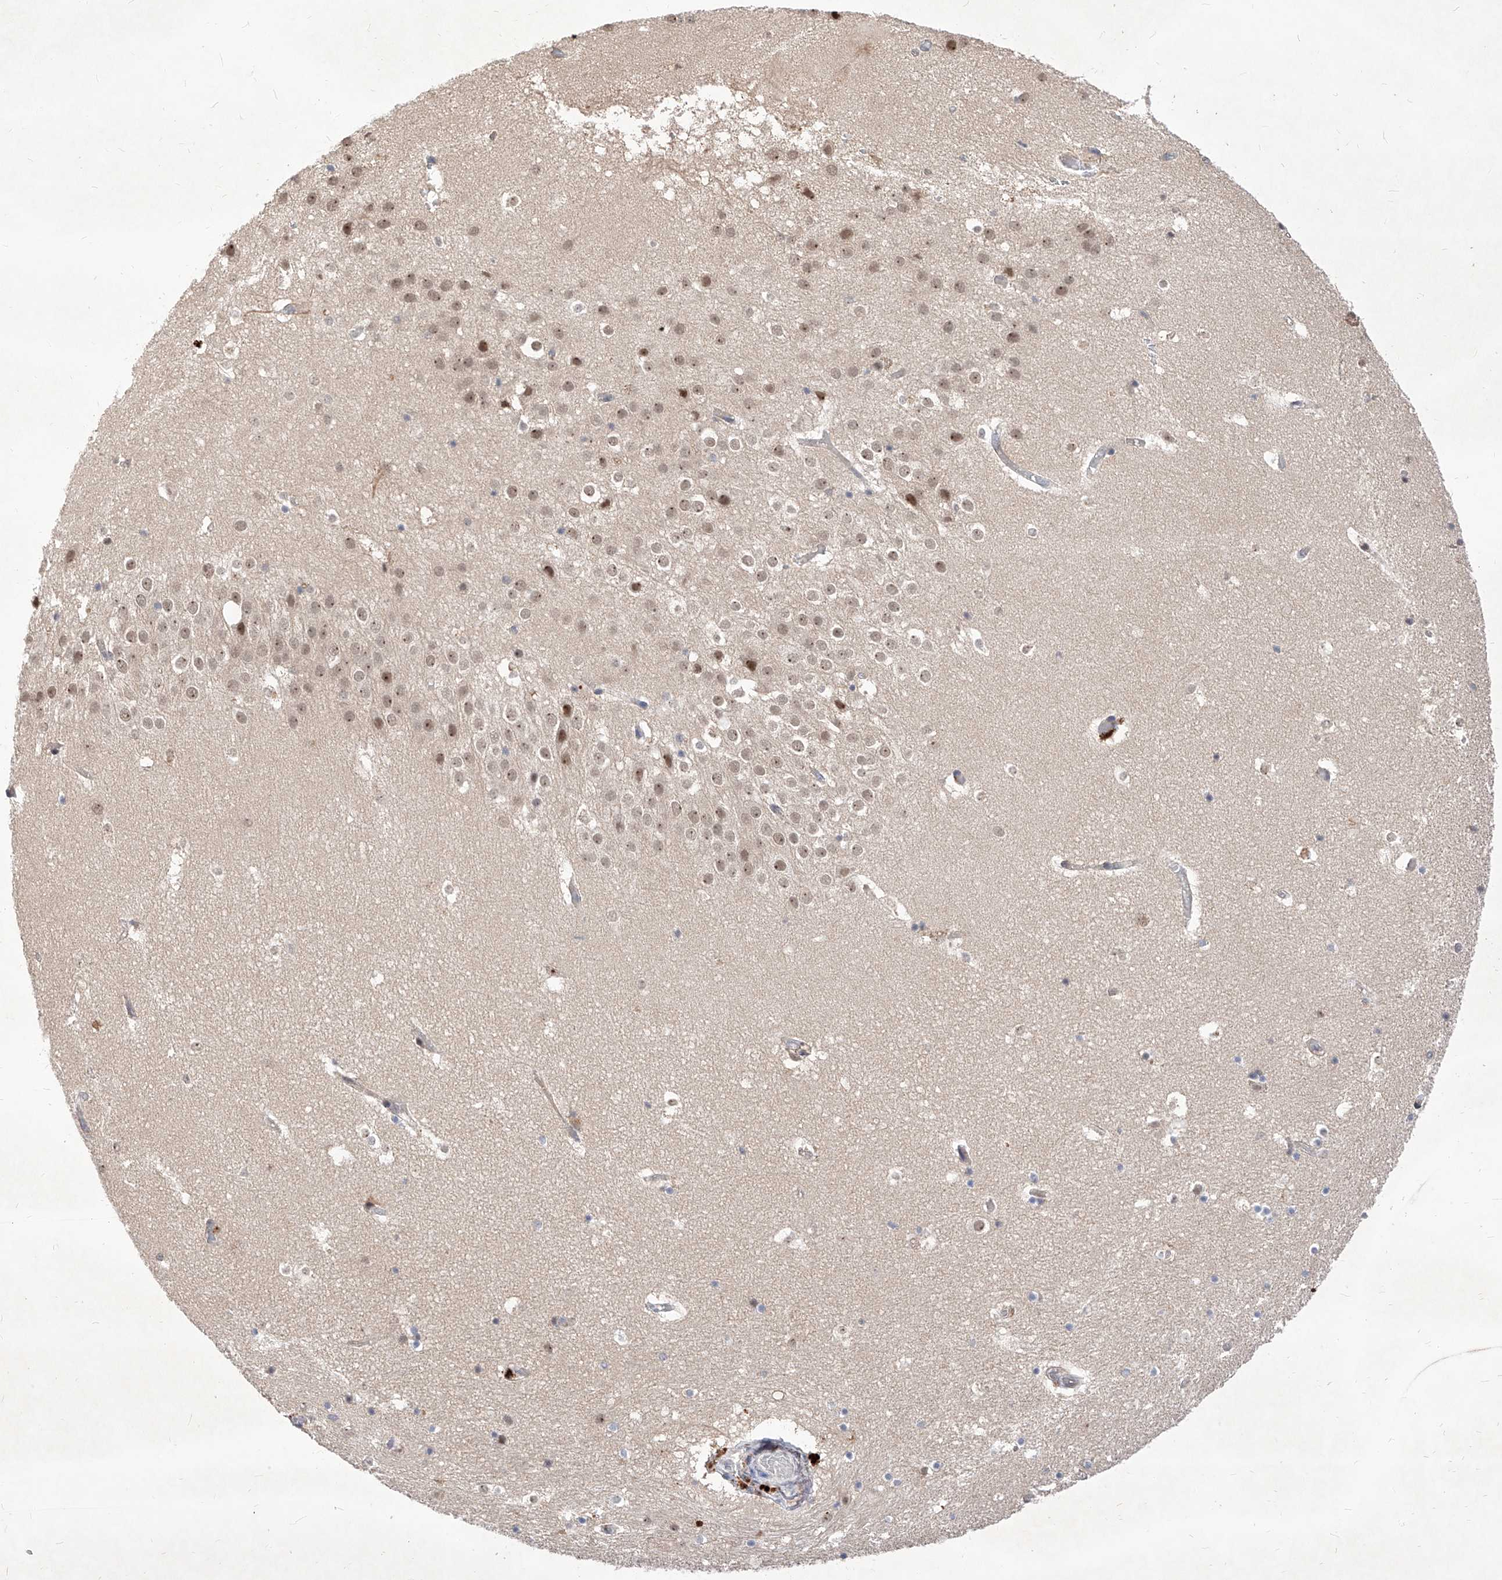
{"staining": {"intensity": "weak", "quantity": "<25%", "location": "nuclear"}, "tissue": "hippocampus", "cell_type": "Glial cells", "image_type": "normal", "snomed": [{"axis": "morphology", "description": "Normal tissue, NOS"}, {"axis": "topography", "description": "Hippocampus"}], "caption": "This histopathology image is of normal hippocampus stained with immunohistochemistry (IHC) to label a protein in brown with the nuclei are counter-stained blue. There is no positivity in glial cells. Nuclei are stained in blue.", "gene": "LGR4", "patient": {"sex": "female", "age": 52}}